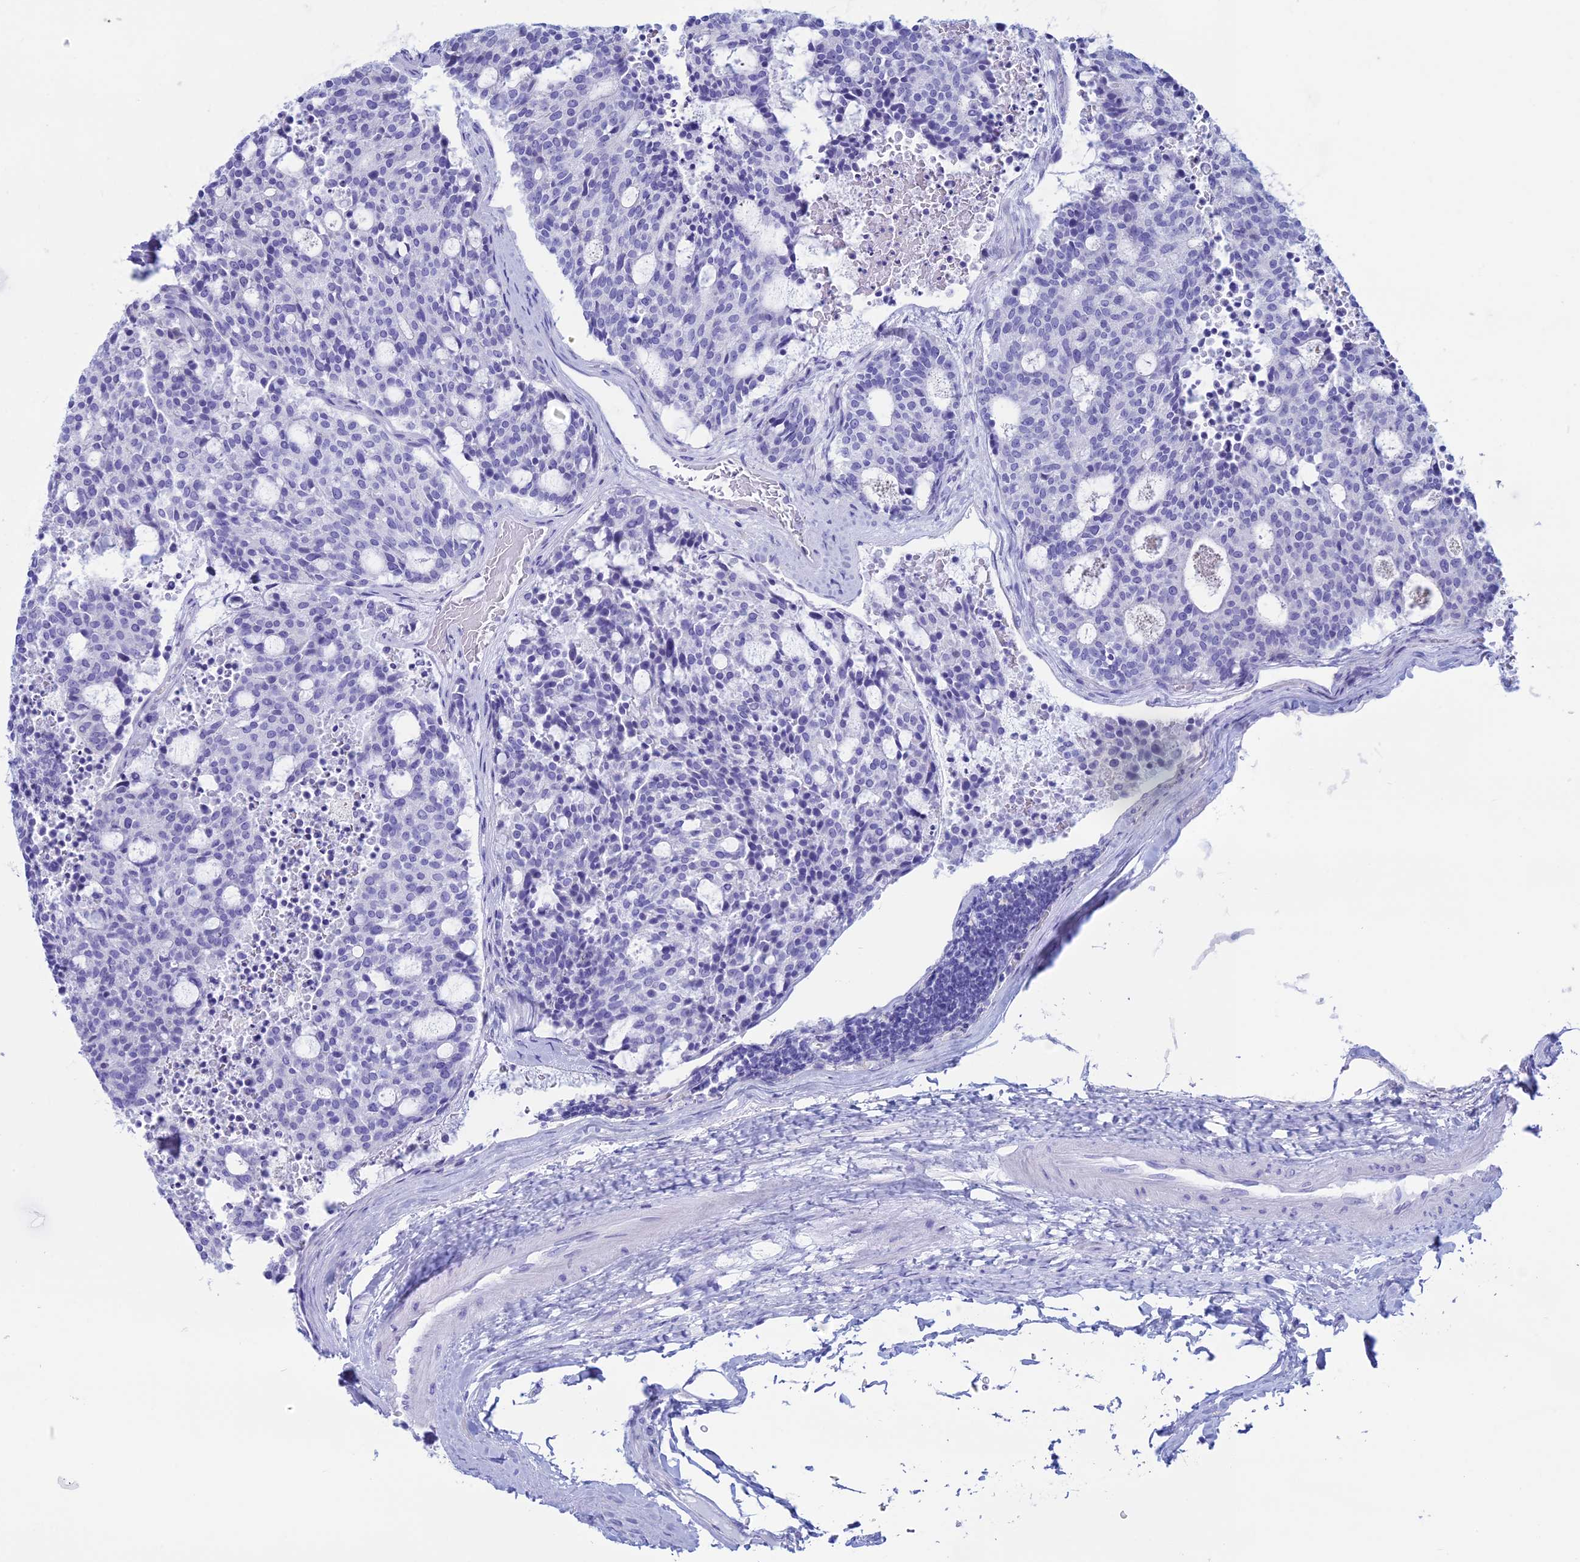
{"staining": {"intensity": "negative", "quantity": "none", "location": "none"}, "tissue": "carcinoid", "cell_type": "Tumor cells", "image_type": "cancer", "snomed": [{"axis": "morphology", "description": "Carcinoid, malignant, NOS"}, {"axis": "topography", "description": "Pancreas"}], "caption": "A high-resolution photomicrograph shows immunohistochemistry staining of carcinoid (malignant), which displays no significant staining in tumor cells.", "gene": "RP1", "patient": {"sex": "female", "age": 54}}